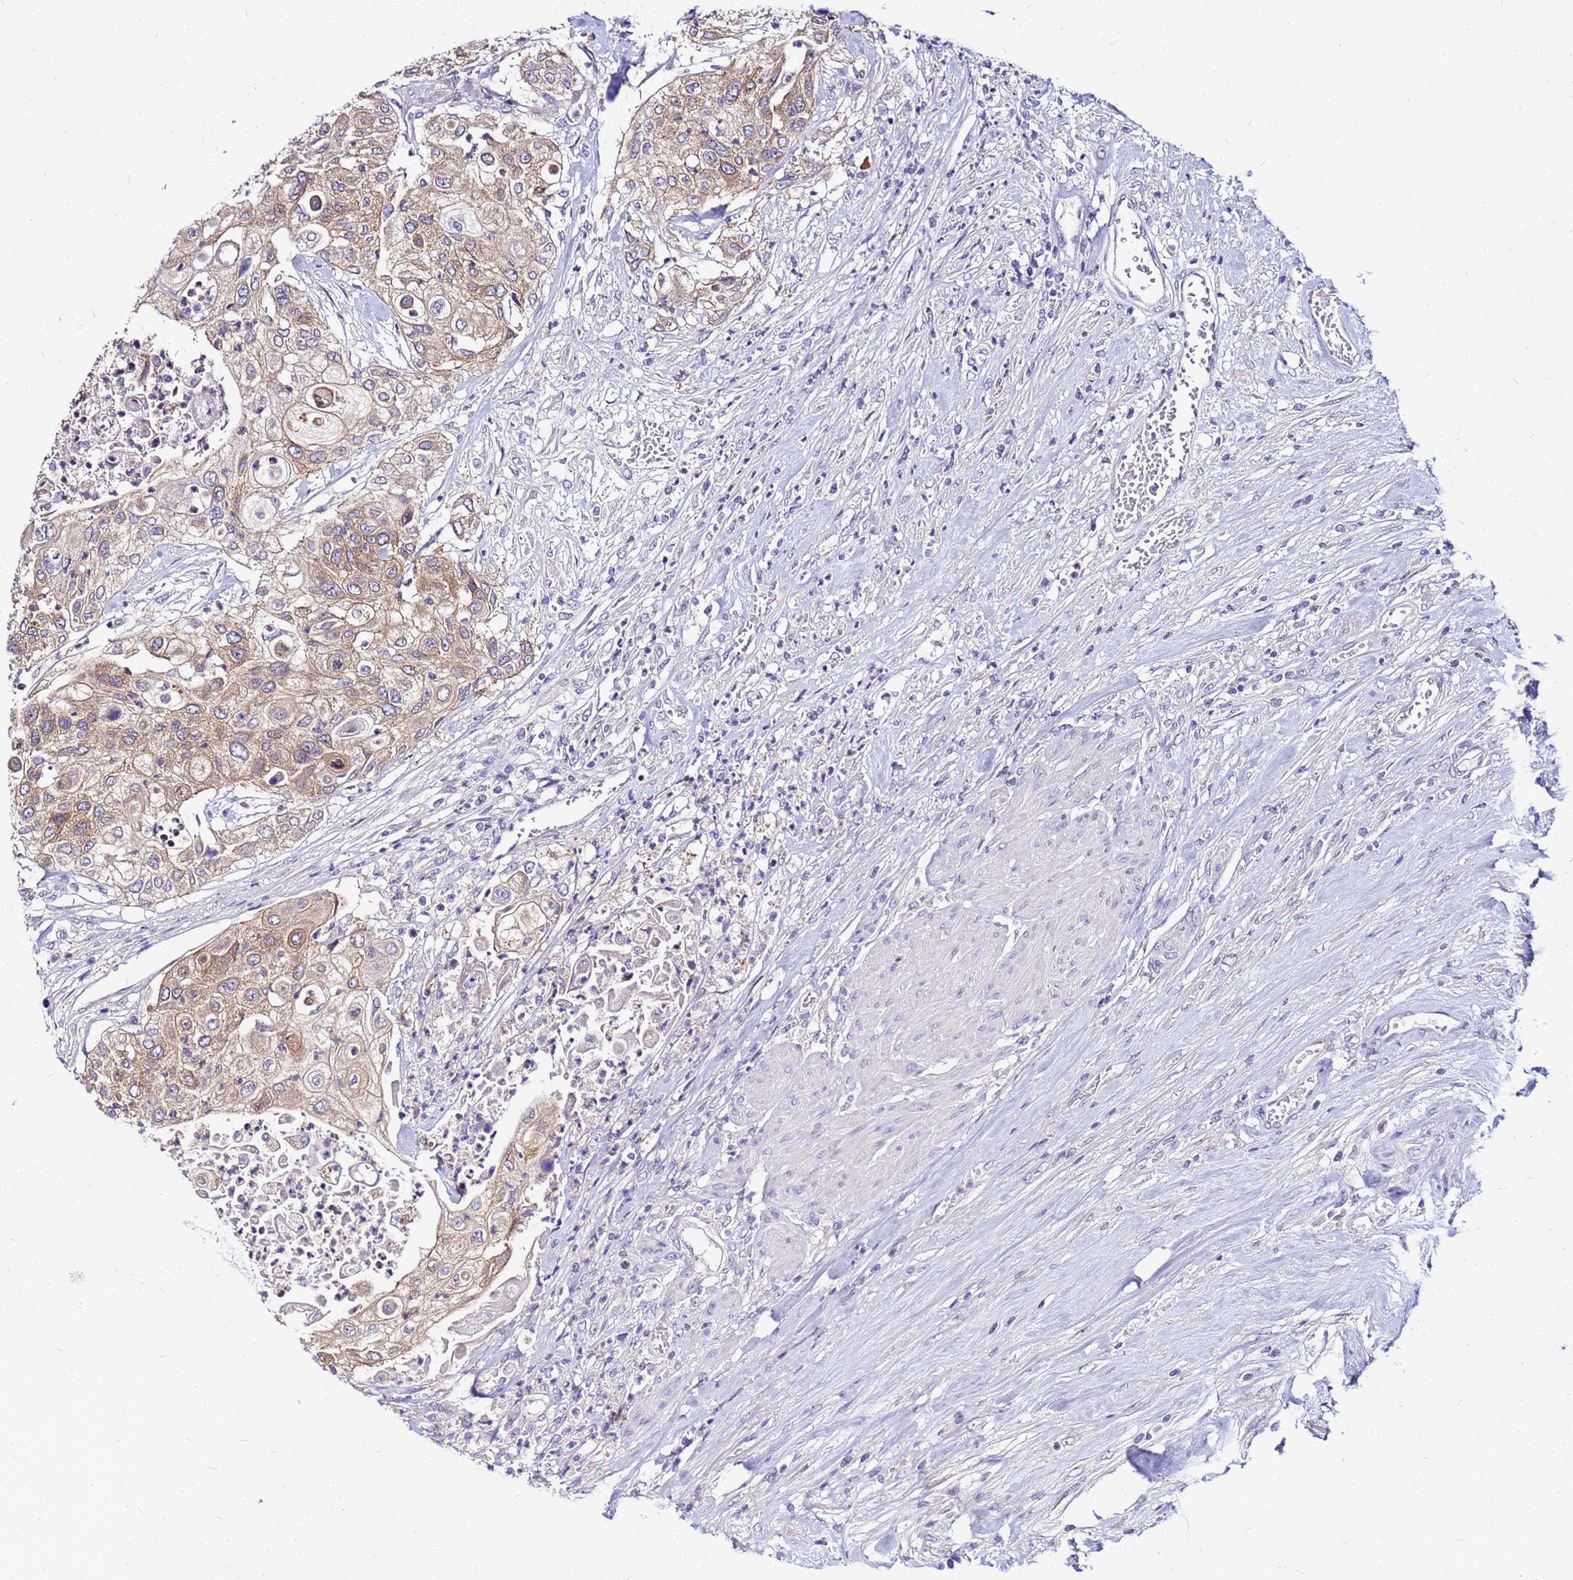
{"staining": {"intensity": "moderate", "quantity": ">75%", "location": "cytoplasmic/membranous"}, "tissue": "urothelial cancer", "cell_type": "Tumor cells", "image_type": "cancer", "snomed": [{"axis": "morphology", "description": "Urothelial carcinoma, High grade"}, {"axis": "topography", "description": "Urinary bladder"}], "caption": "Urothelial carcinoma (high-grade) stained for a protein displays moderate cytoplasmic/membranous positivity in tumor cells.", "gene": "ARHGEF5", "patient": {"sex": "female", "age": 79}}